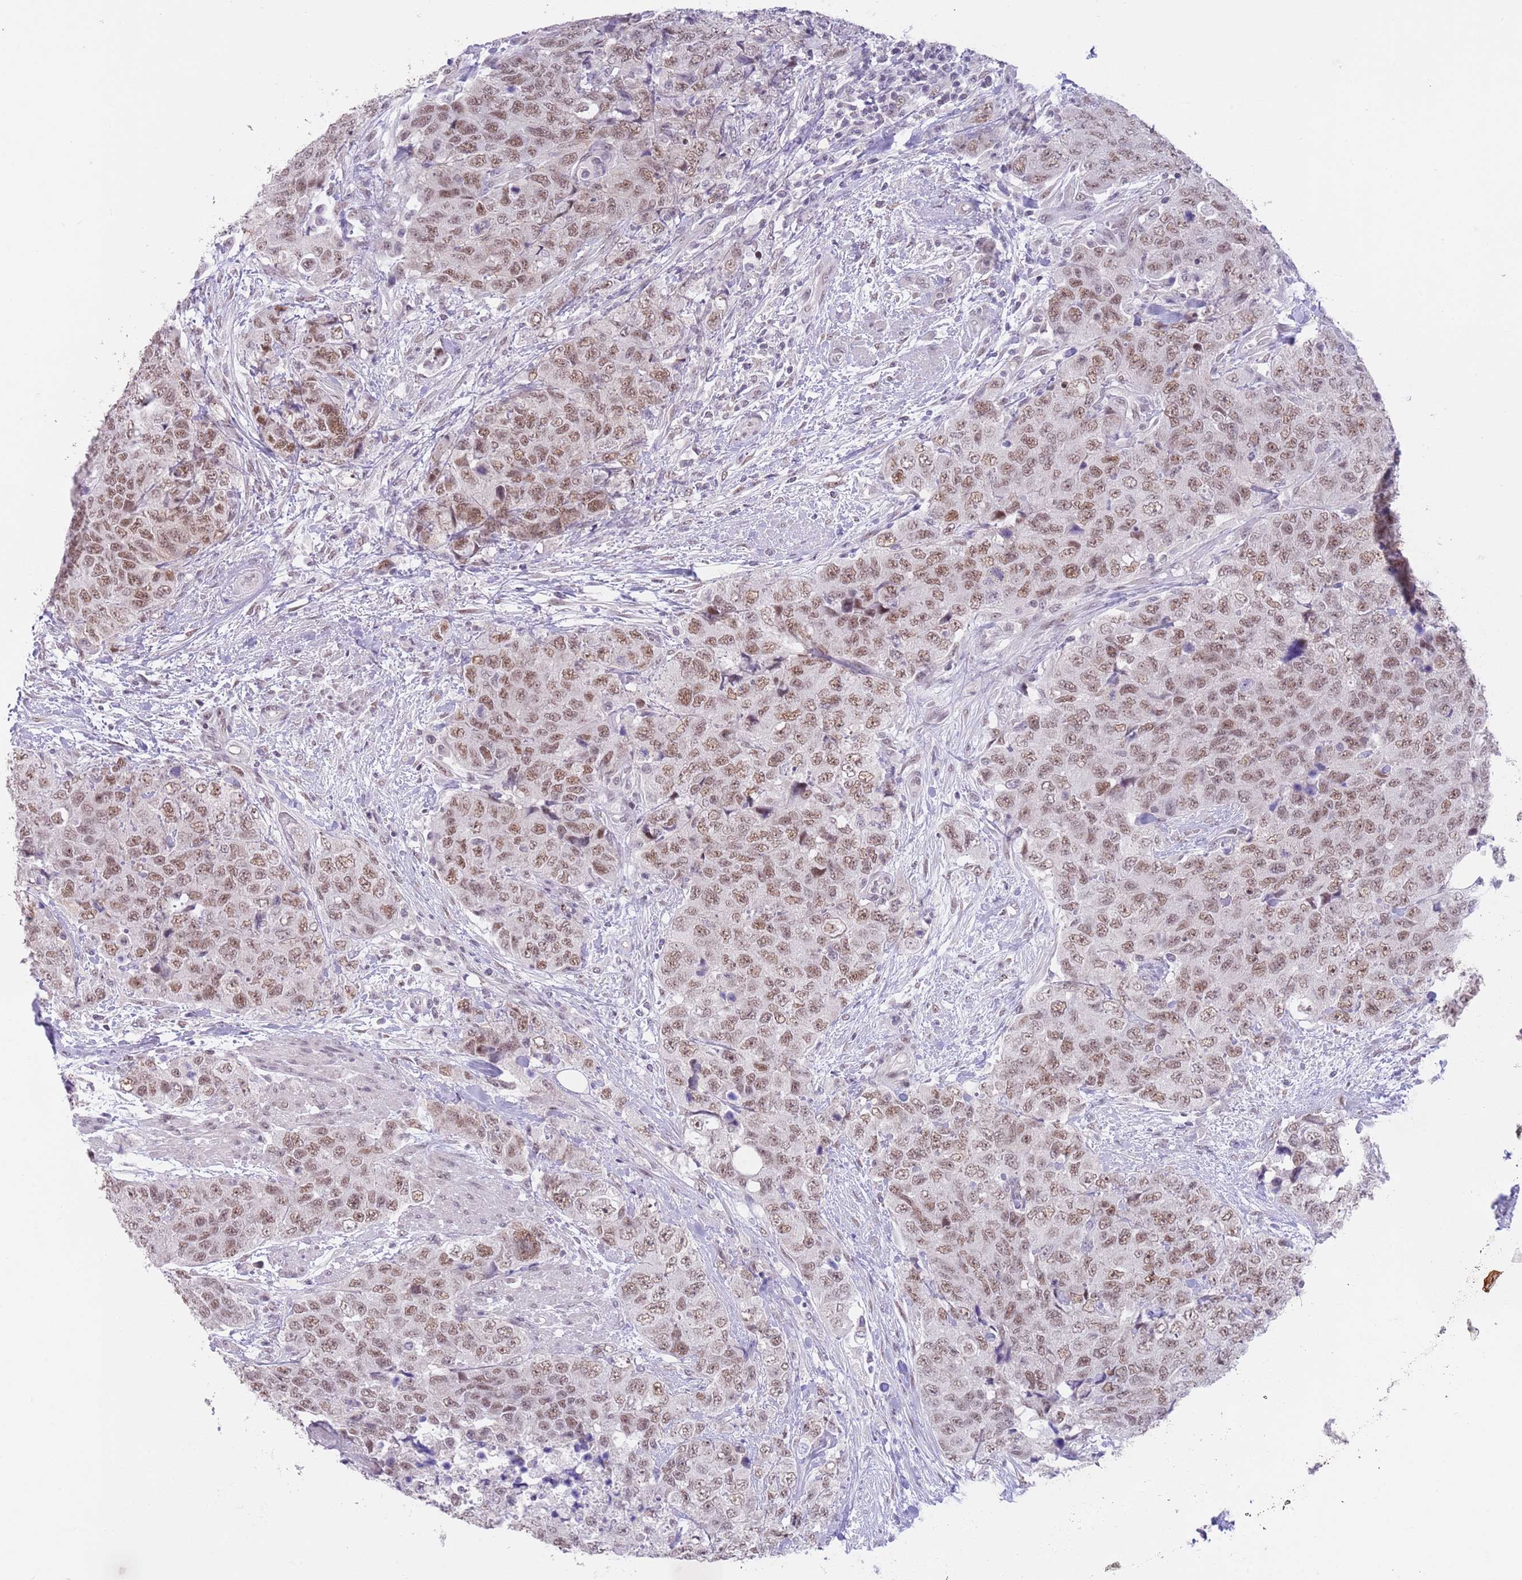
{"staining": {"intensity": "moderate", "quantity": ">75%", "location": "nuclear"}, "tissue": "urothelial cancer", "cell_type": "Tumor cells", "image_type": "cancer", "snomed": [{"axis": "morphology", "description": "Urothelial carcinoma, High grade"}, {"axis": "topography", "description": "Urinary bladder"}], "caption": "Immunohistochemical staining of human urothelial carcinoma (high-grade) displays medium levels of moderate nuclear expression in approximately >75% of tumor cells.", "gene": "RFX1", "patient": {"sex": "female", "age": 78}}